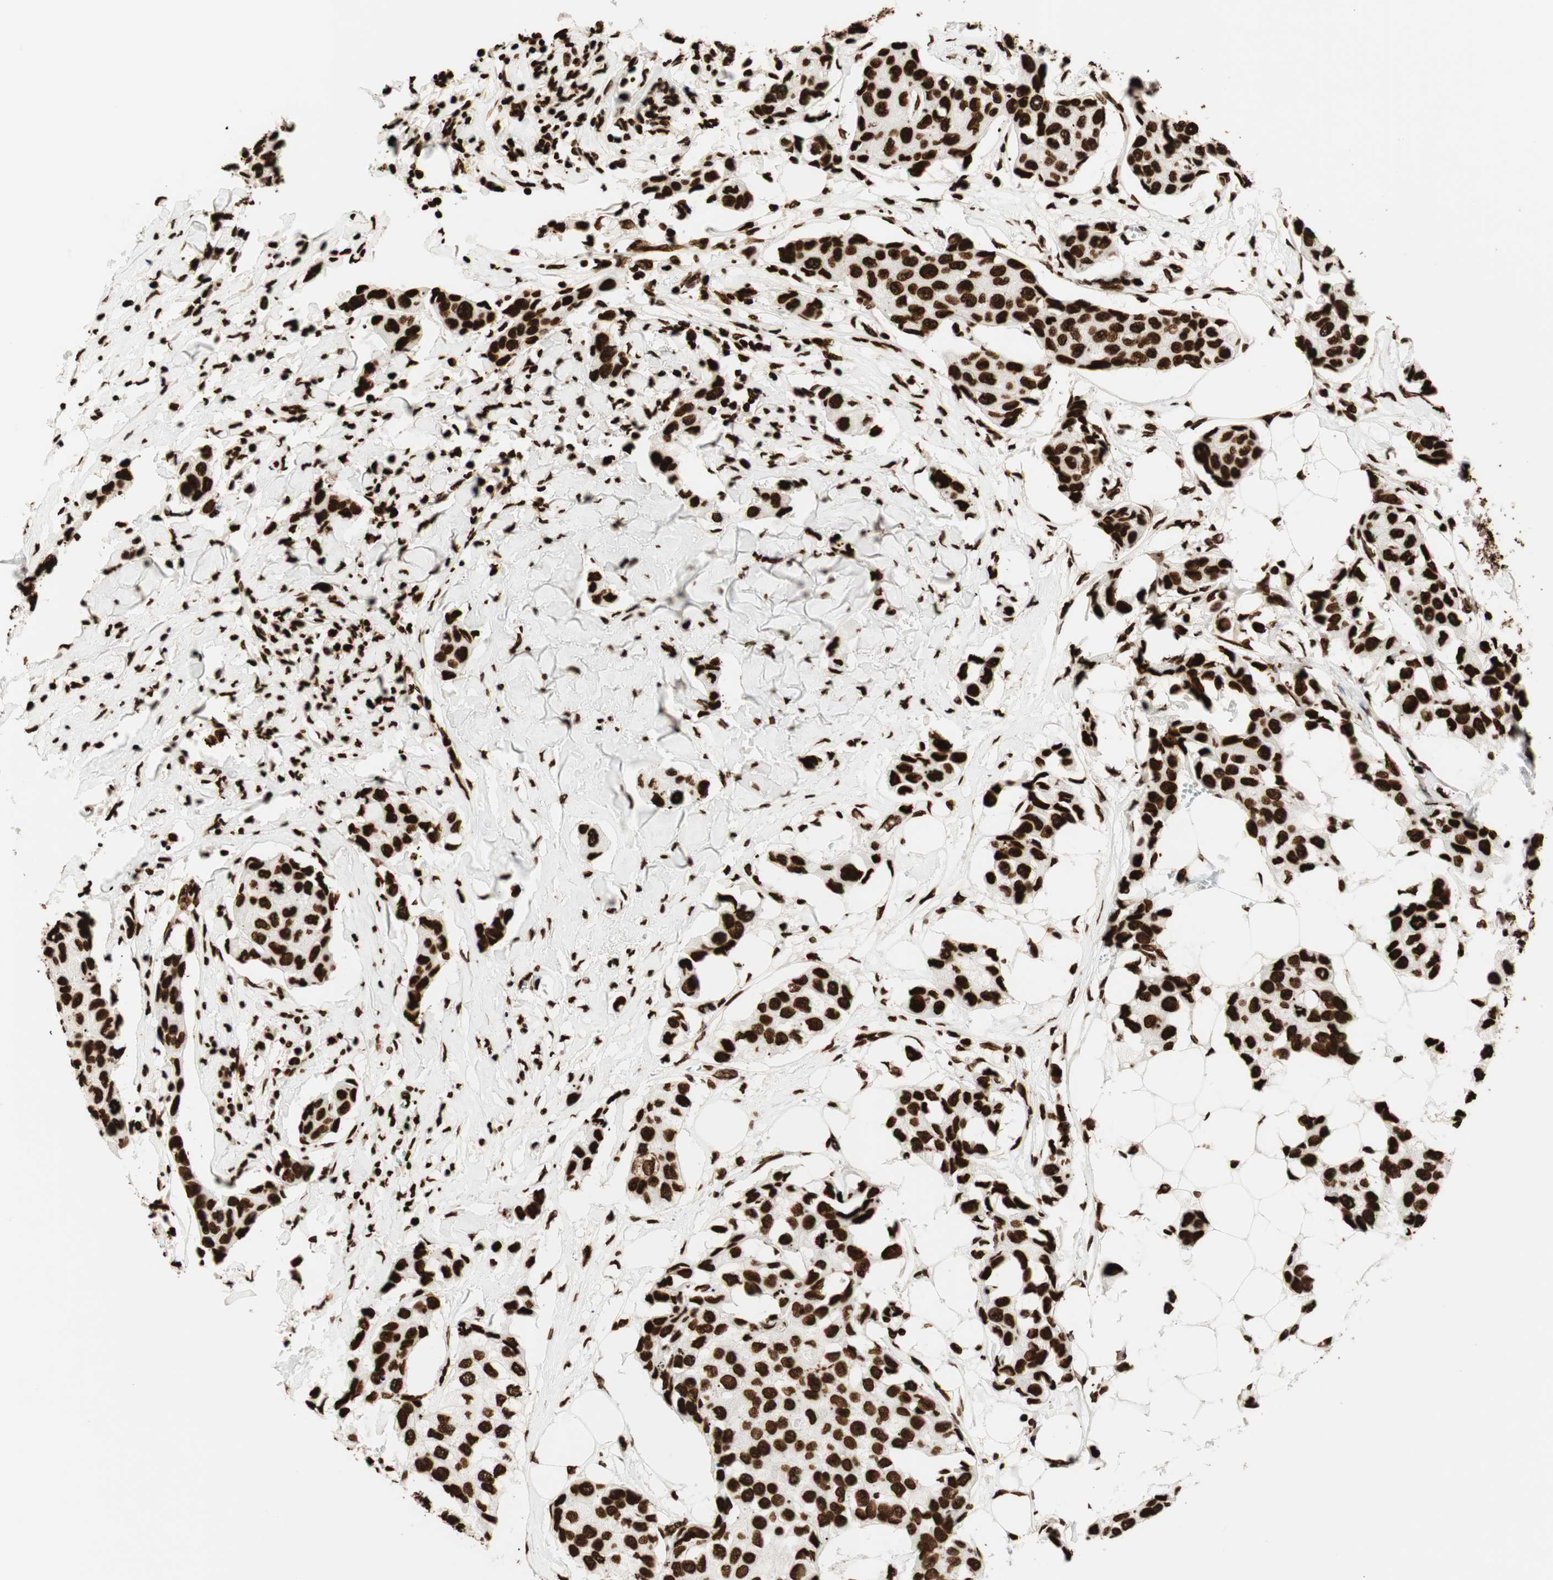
{"staining": {"intensity": "strong", "quantity": ">75%", "location": "cytoplasmic/membranous"}, "tissue": "breast cancer", "cell_type": "Tumor cells", "image_type": "cancer", "snomed": [{"axis": "morphology", "description": "Duct carcinoma"}, {"axis": "topography", "description": "Breast"}], "caption": "Protein analysis of breast invasive ductal carcinoma tissue reveals strong cytoplasmic/membranous expression in approximately >75% of tumor cells. The protein is stained brown, and the nuclei are stained in blue (DAB IHC with brightfield microscopy, high magnification).", "gene": "GLI2", "patient": {"sex": "female", "age": 80}}